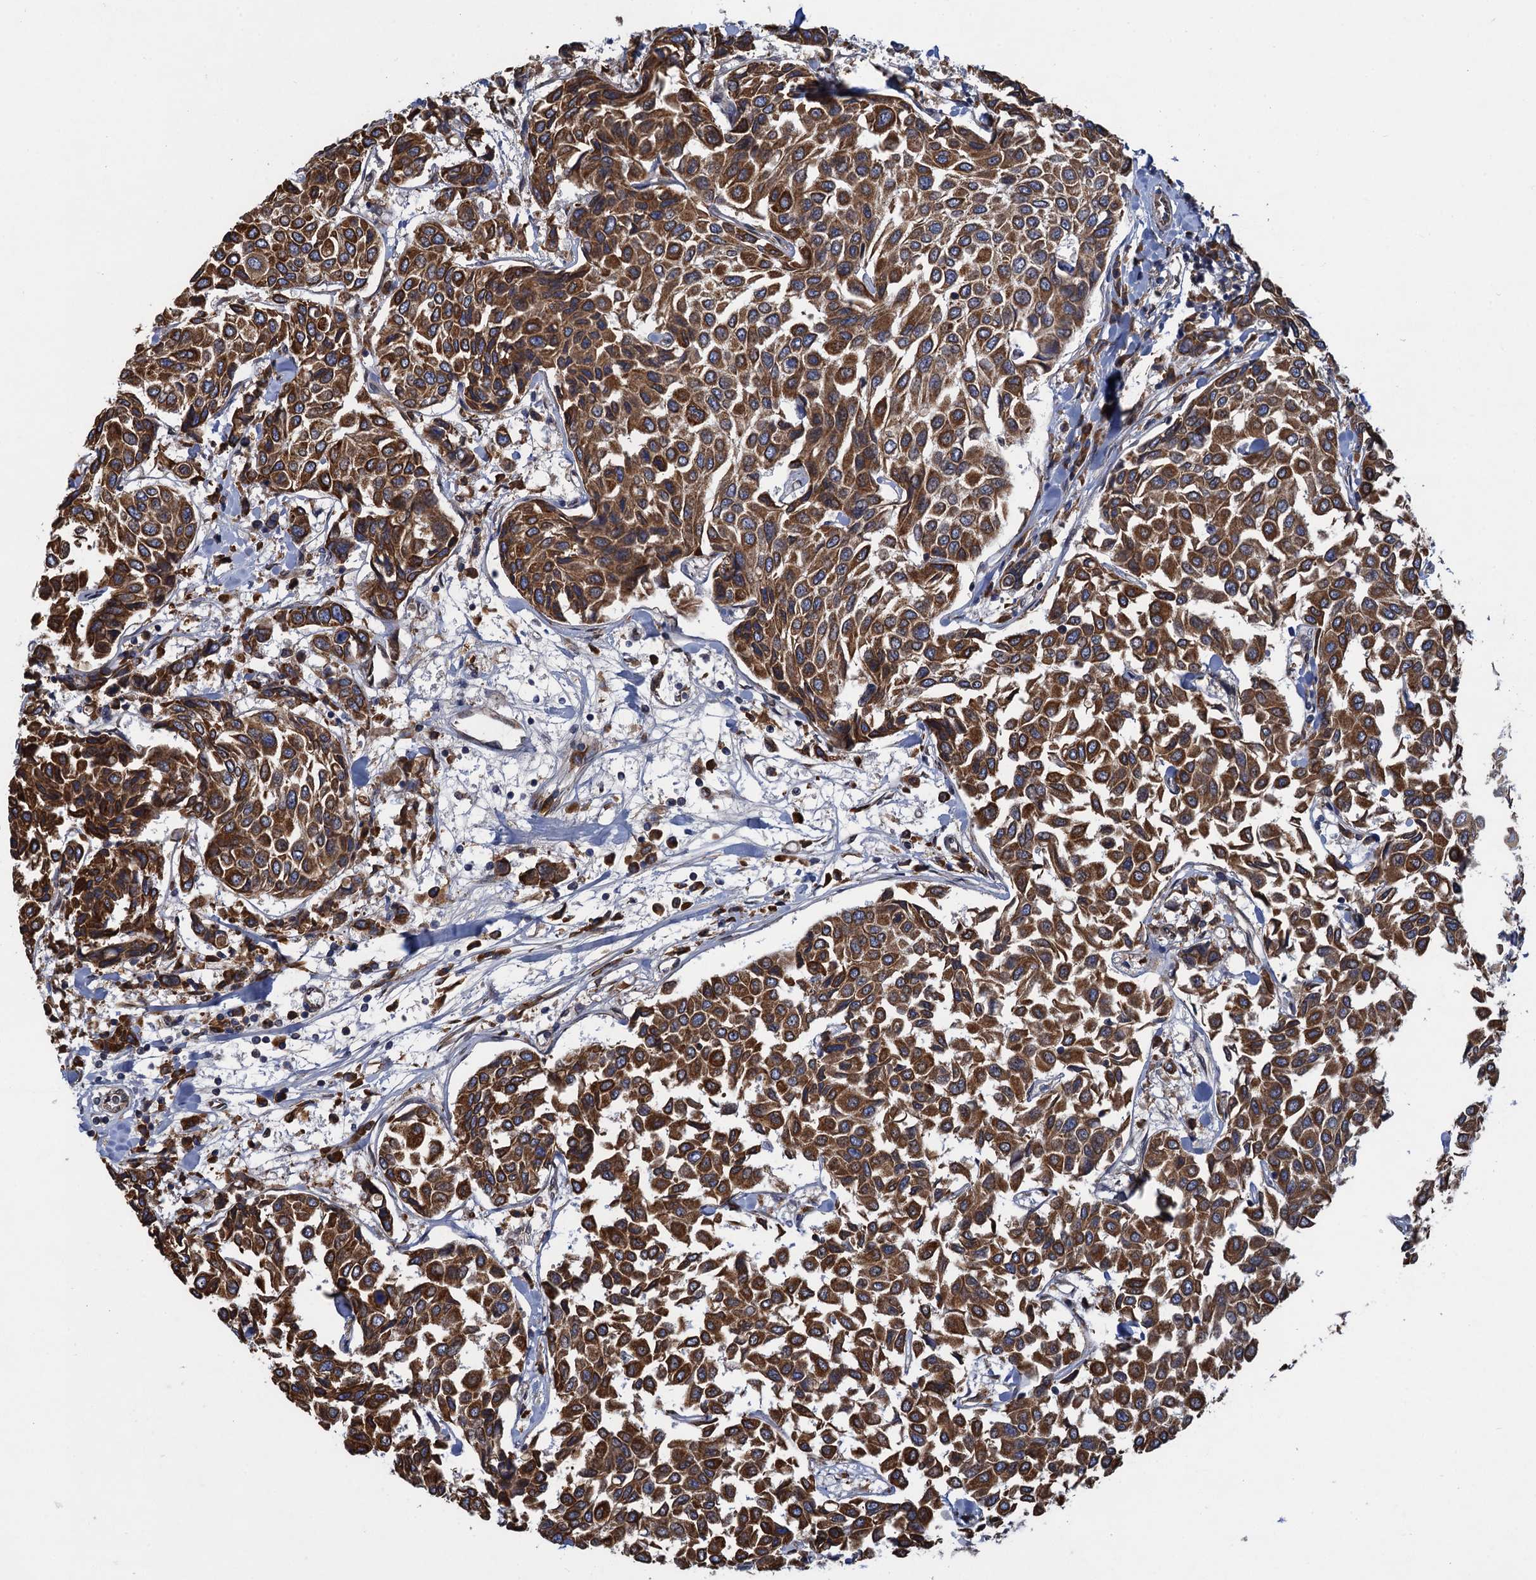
{"staining": {"intensity": "moderate", "quantity": ">75%", "location": "cytoplasmic/membranous"}, "tissue": "breast cancer", "cell_type": "Tumor cells", "image_type": "cancer", "snomed": [{"axis": "morphology", "description": "Duct carcinoma"}, {"axis": "topography", "description": "Breast"}], "caption": "High-power microscopy captured an immunohistochemistry image of breast cancer (intraductal carcinoma), revealing moderate cytoplasmic/membranous positivity in approximately >75% of tumor cells. (IHC, brightfield microscopy, high magnification).", "gene": "ARMC5", "patient": {"sex": "female", "age": 55}}